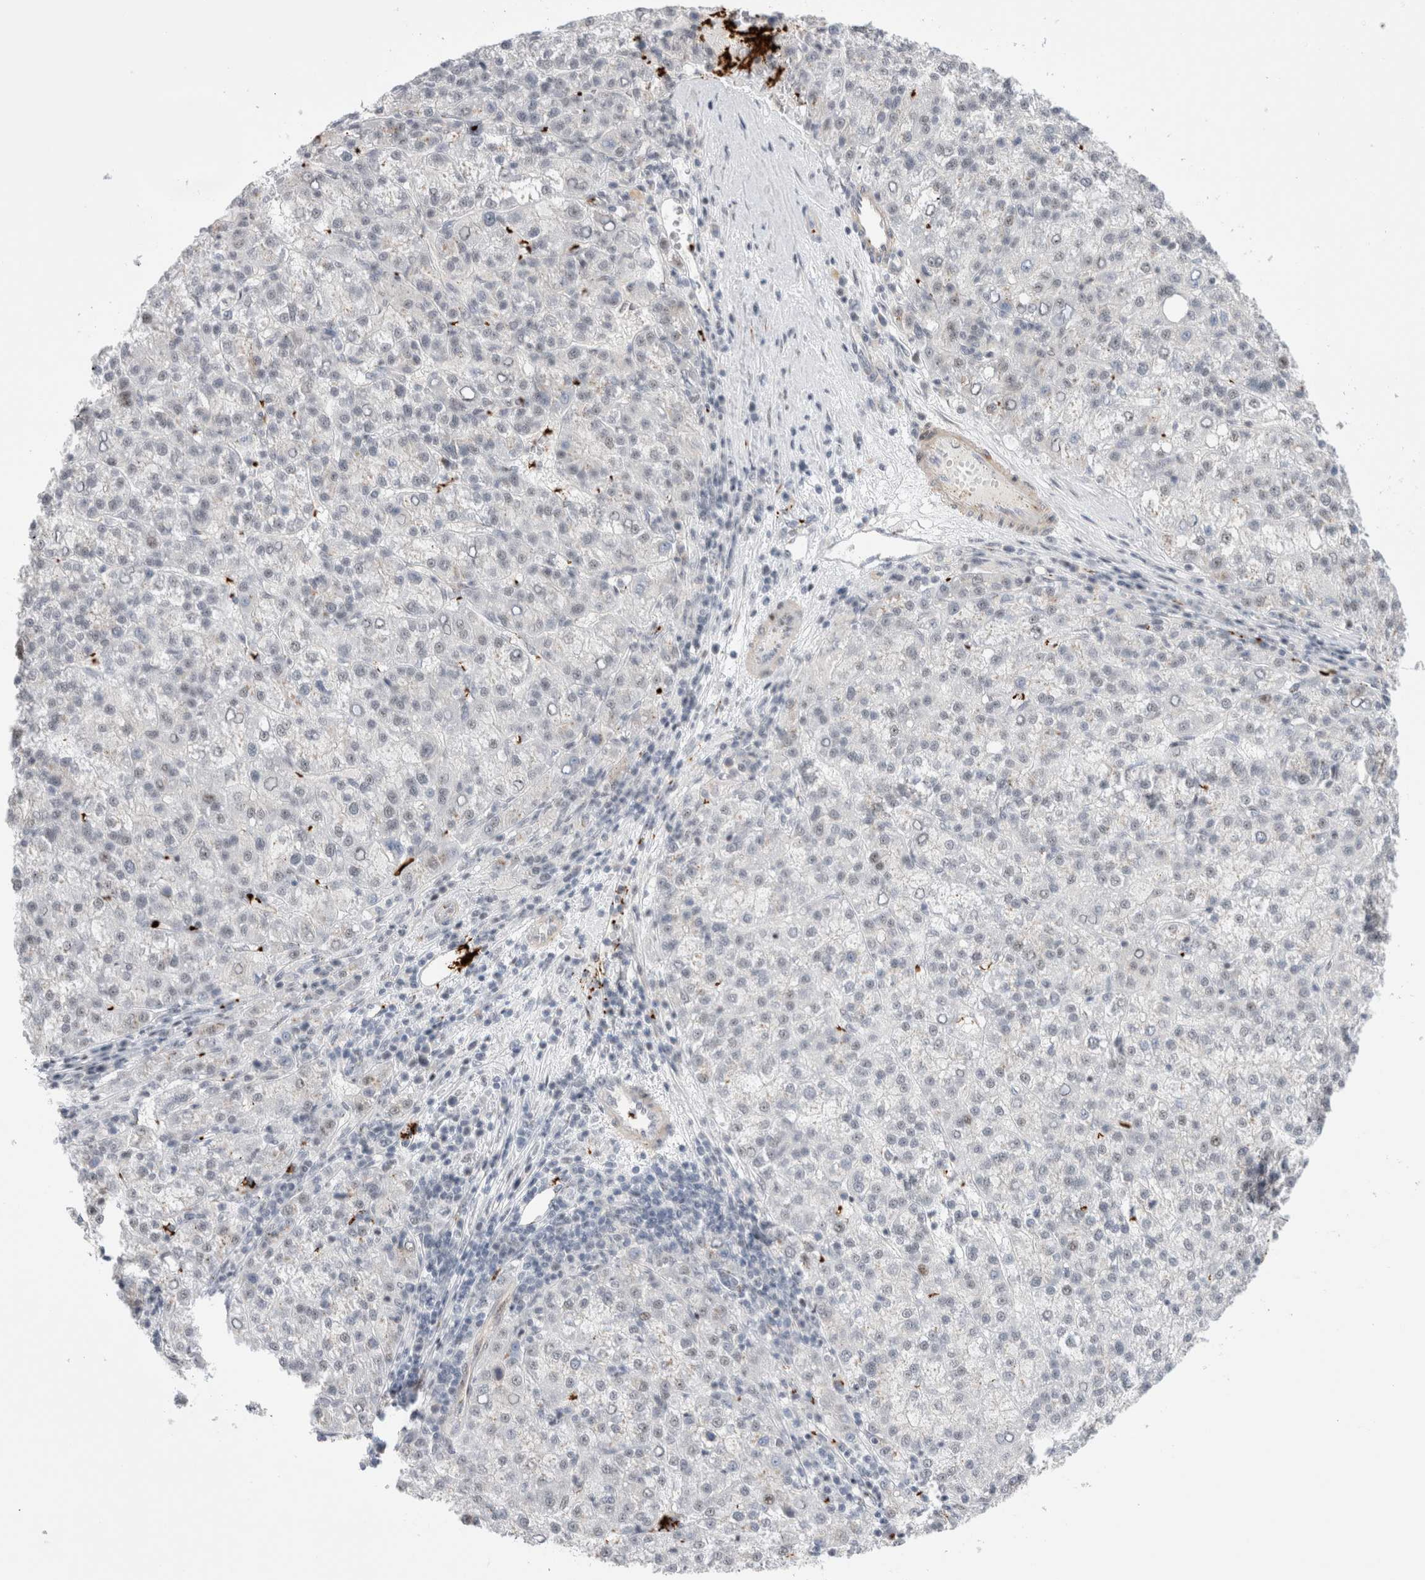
{"staining": {"intensity": "negative", "quantity": "none", "location": "none"}, "tissue": "liver cancer", "cell_type": "Tumor cells", "image_type": "cancer", "snomed": [{"axis": "morphology", "description": "Carcinoma, Hepatocellular, NOS"}, {"axis": "topography", "description": "Liver"}], "caption": "This is a photomicrograph of IHC staining of liver hepatocellular carcinoma, which shows no positivity in tumor cells. Brightfield microscopy of immunohistochemistry stained with DAB (3,3'-diaminobenzidine) (brown) and hematoxylin (blue), captured at high magnification.", "gene": "VPS28", "patient": {"sex": "female", "age": 58}}